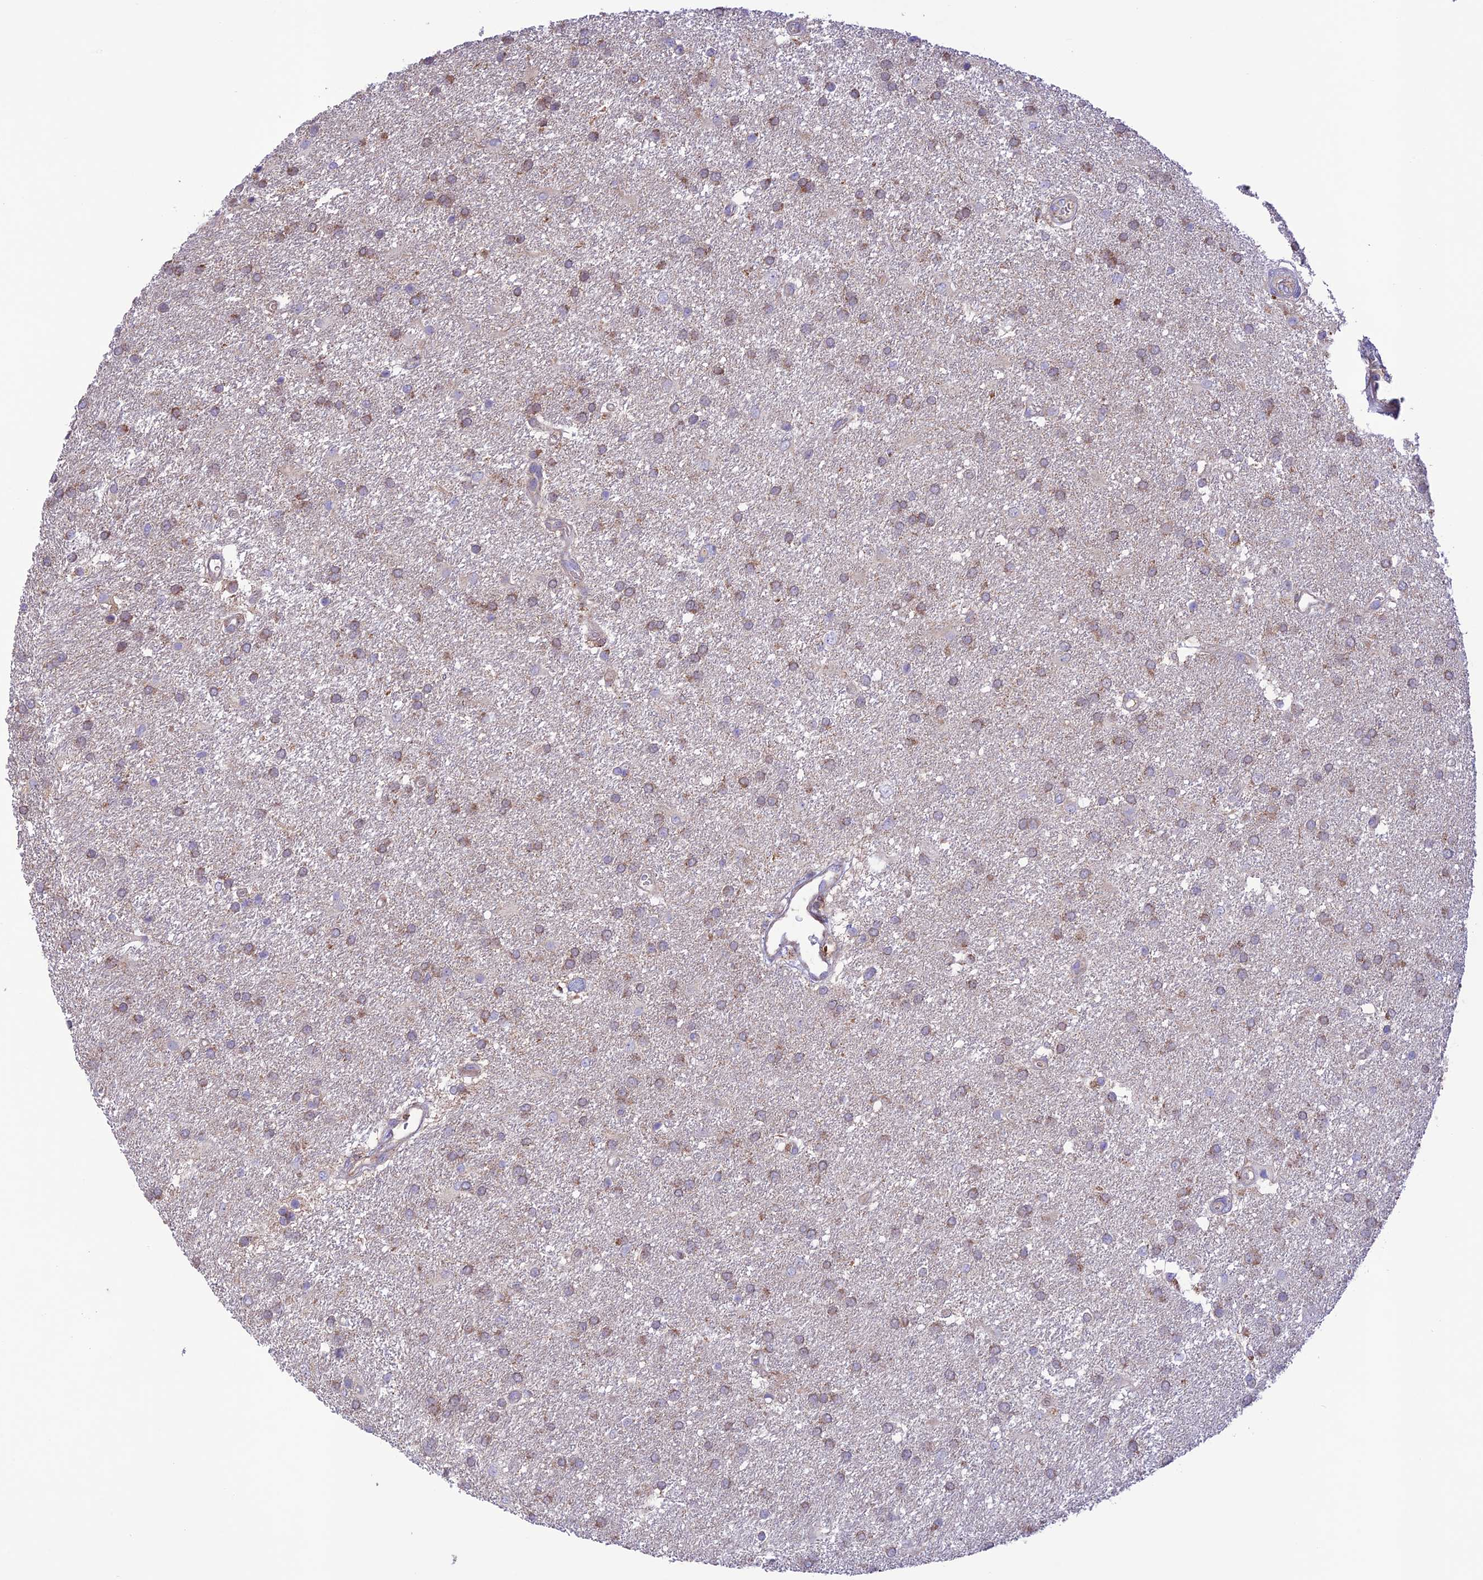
{"staining": {"intensity": "weak", "quantity": ">75%", "location": "cytoplasmic/membranous"}, "tissue": "glioma", "cell_type": "Tumor cells", "image_type": "cancer", "snomed": [{"axis": "morphology", "description": "Glioma, malignant, Low grade"}, {"axis": "topography", "description": "Brain"}], "caption": "Immunohistochemical staining of human glioma displays low levels of weak cytoplasmic/membranous protein expression in about >75% of tumor cells.", "gene": "UAP1L1", "patient": {"sex": "male", "age": 66}}